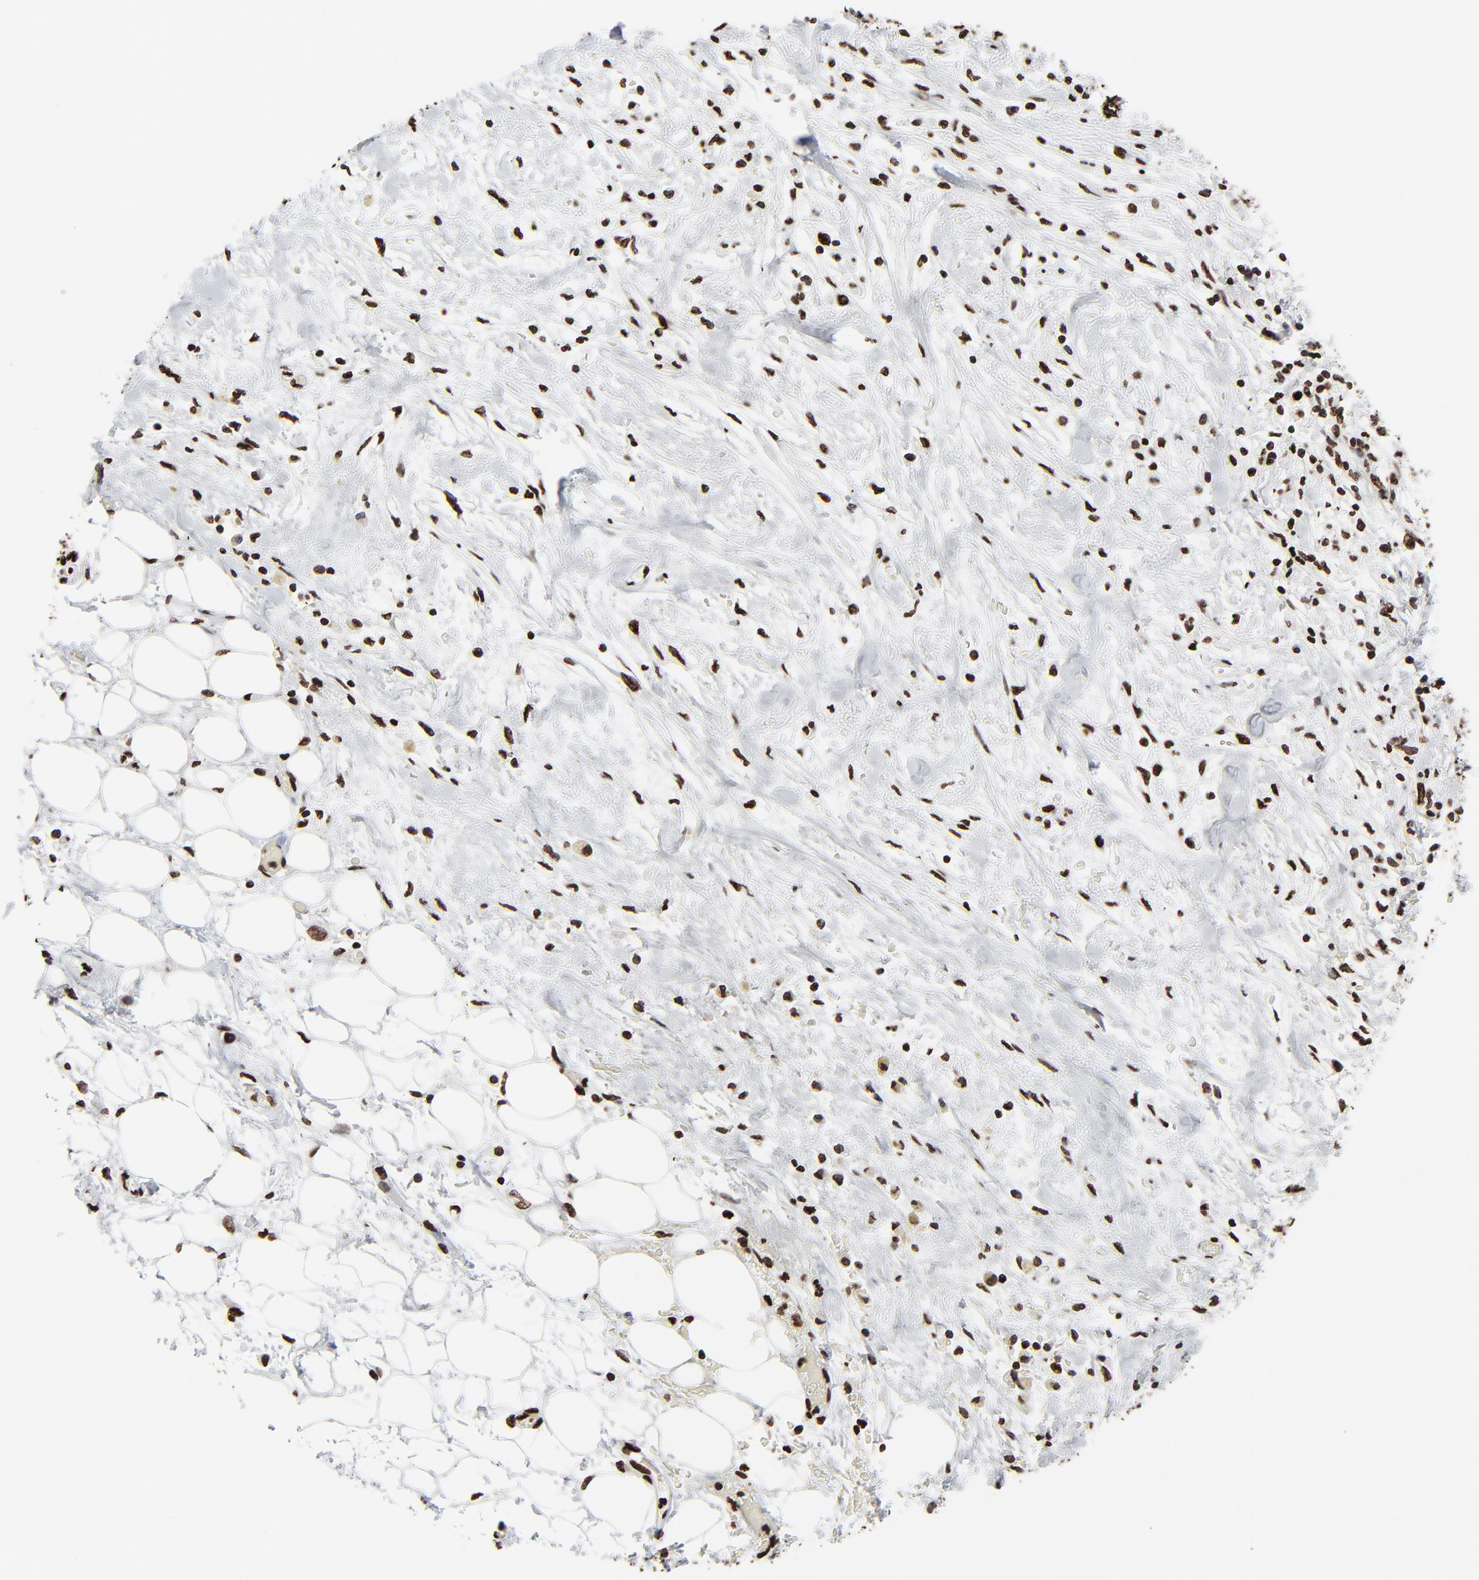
{"staining": {"intensity": "strong", "quantity": ">75%", "location": "nuclear"}, "tissue": "pancreatic cancer", "cell_type": "Tumor cells", "image_type": "cancer", "snomed": [{"axis": "morphology", "description": "Adenocarcinoma, NOS"}, {"axis": "topography", "description": "Pancreas"}], "caption": "Strong nuclear expression is seen in about >75% of tumor cells in pancreatic cancer (adenocarcinoma). (DAB (3,3'-diaminobenzidine) IHC, brown staining for protein, blue staining for nuclei).", "gene": "H3-4", "patient": {"sex": "male", "age": 79}}